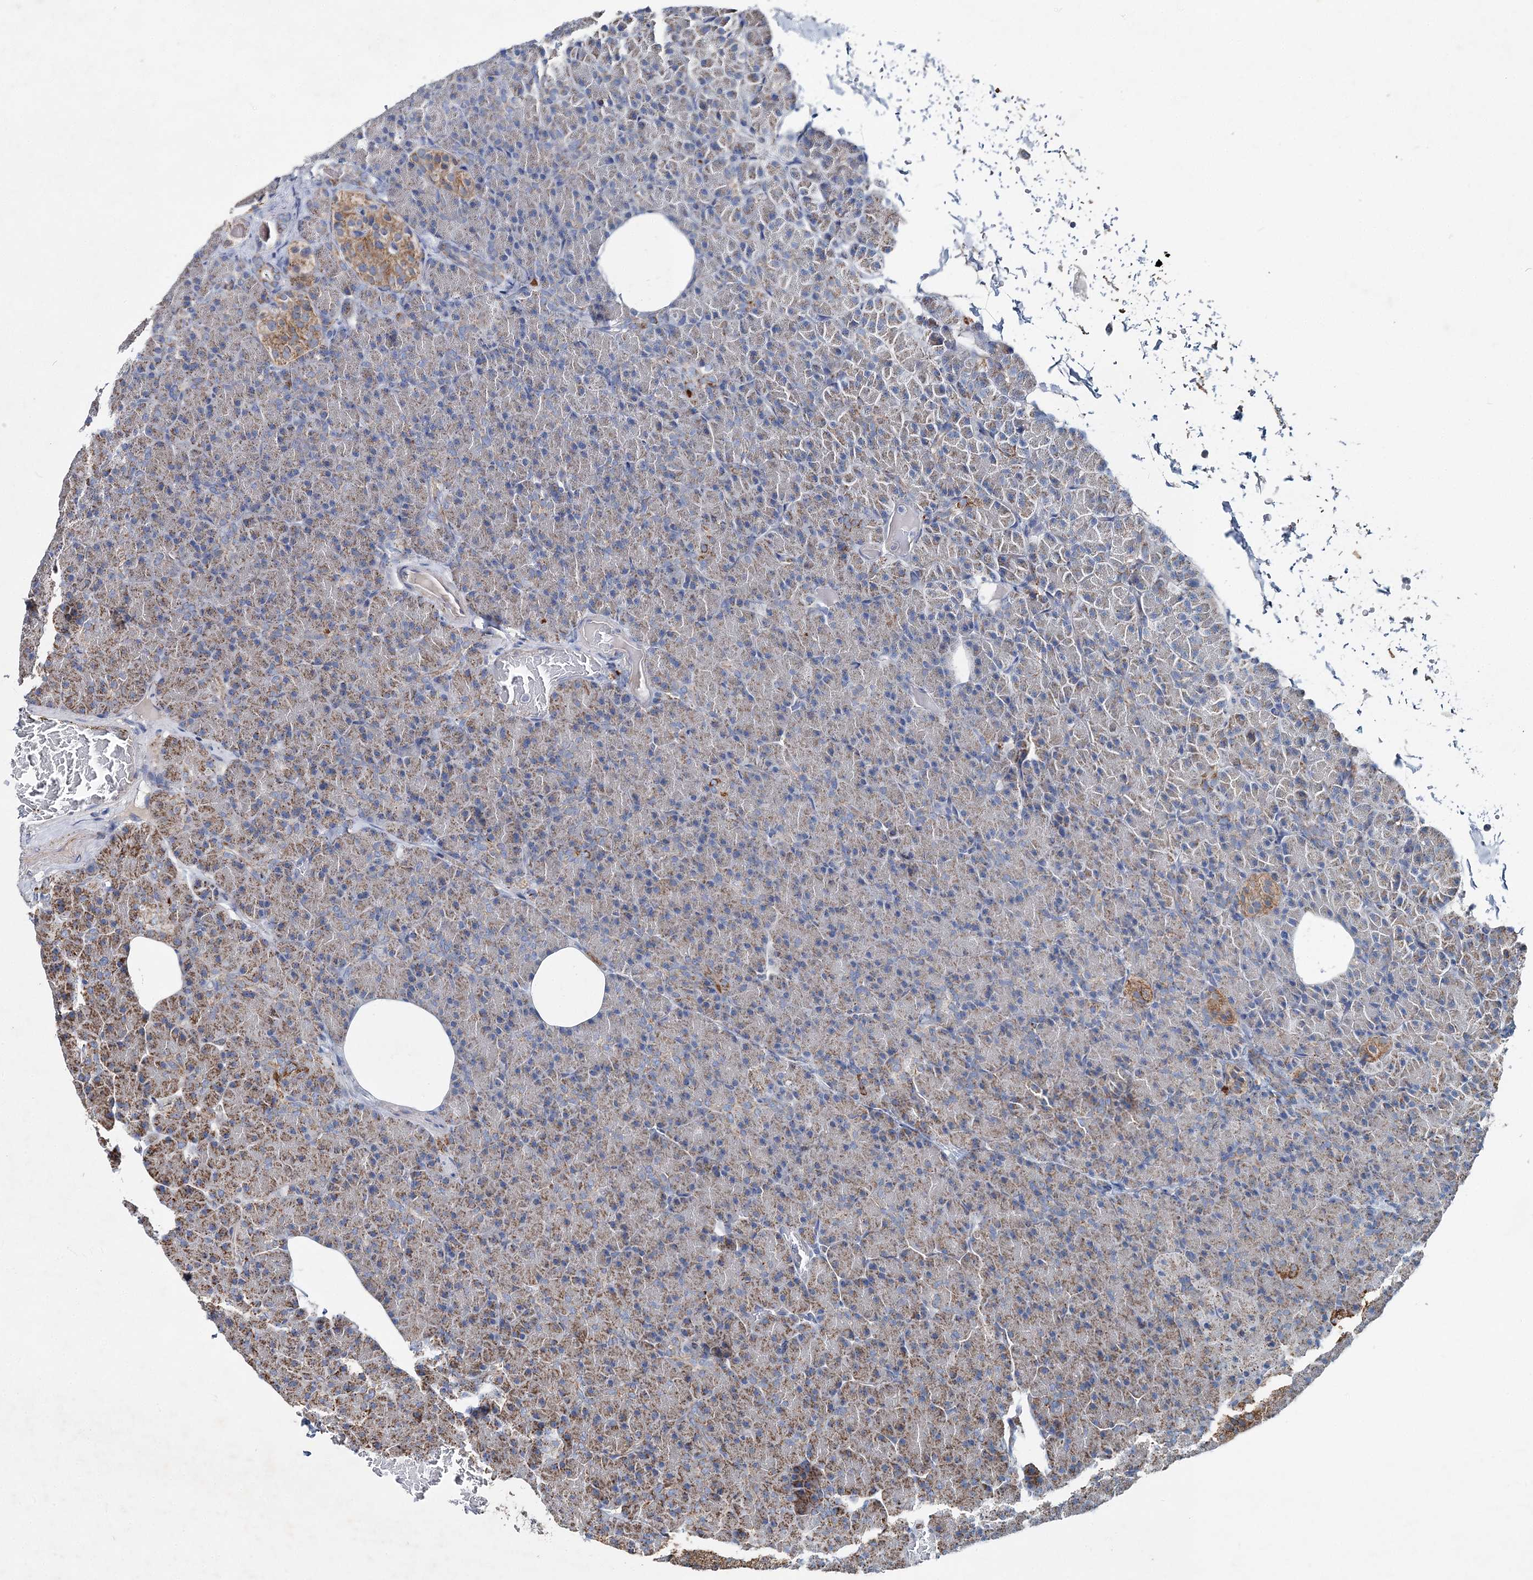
{"staining": {"intensity": "moderate", "quantity": "25%-75%", "location": "cytoplasmic/membranous"}, "tissue": "pancreas", "cell_type": "Exocrine glandular cells", "image_type": "normal", "snomed": [{"axis": "morphology", "description": "Normal tissue, NOS"}, {"axis": "topography", "description": "Pancreas"}], "caption": "Immunohistochemistry (IHC) histopathology image of unremarkable human pancreas stained for a protein (brown), which demonstrates medium levels of moderate cytoplasmic/membranous staining in about 25%-75% of exocrine glandular cells.", "gene": "SPAG16", "patient": {"sex": "female", "age": 43}}